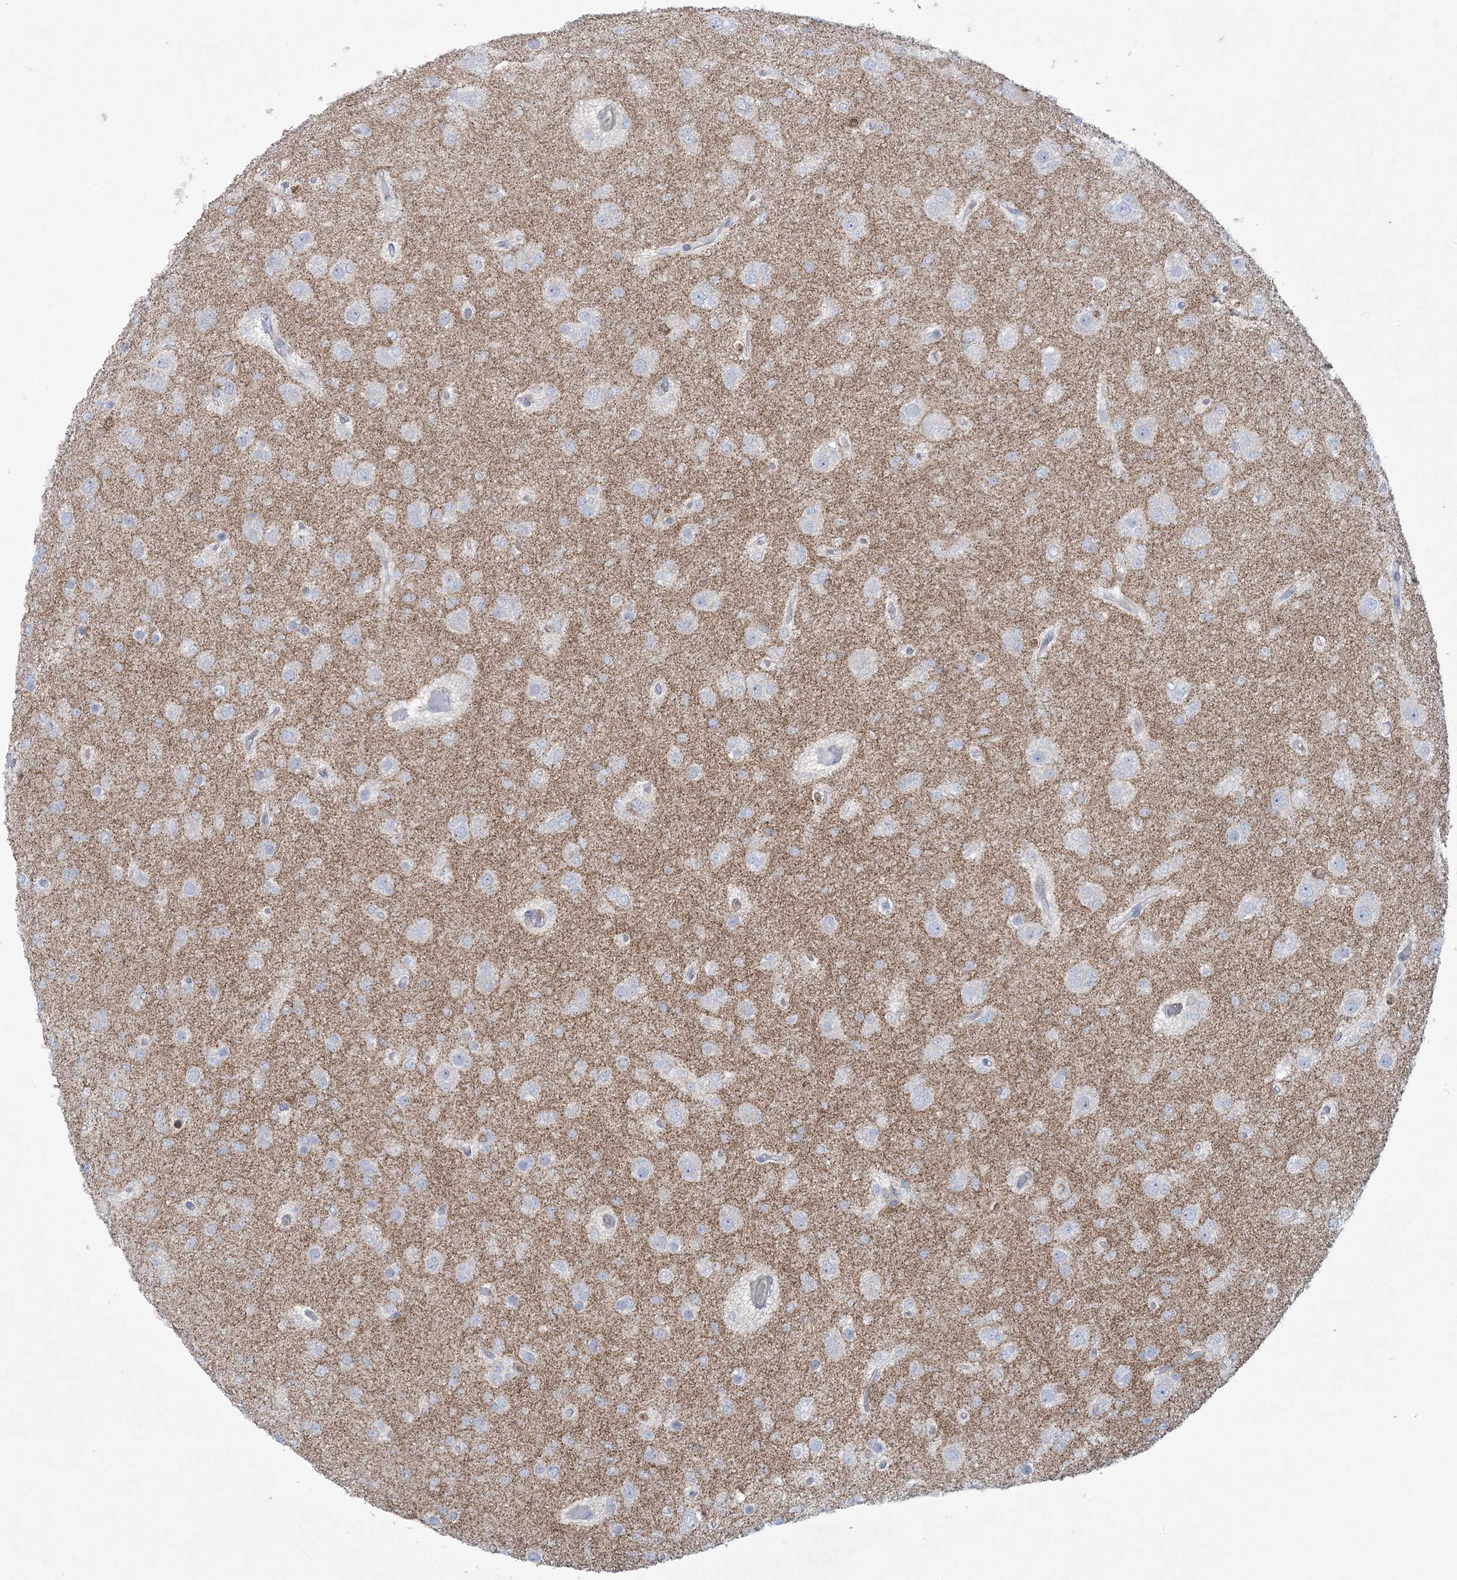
{"staining": {"intensity": "negative", "quantity": "none", "location": "none"}, "tissue": "glioma", "cell_type": "Tumor cells", "image_type": "cancer", "snomed": [{"axis": "morphology", "description": "Glioma, malignant, Low grade"}, {"axis": "topography", "description": "Brain"}], "caption": "Immunohistochemistry photomicrograph of human malignant glioma (low-grade) stained for a protein (brown), which reveals no staining in tumor cells.", "gene": "ARHGAP30", "patient": {"sex": "female", "age": 22}}